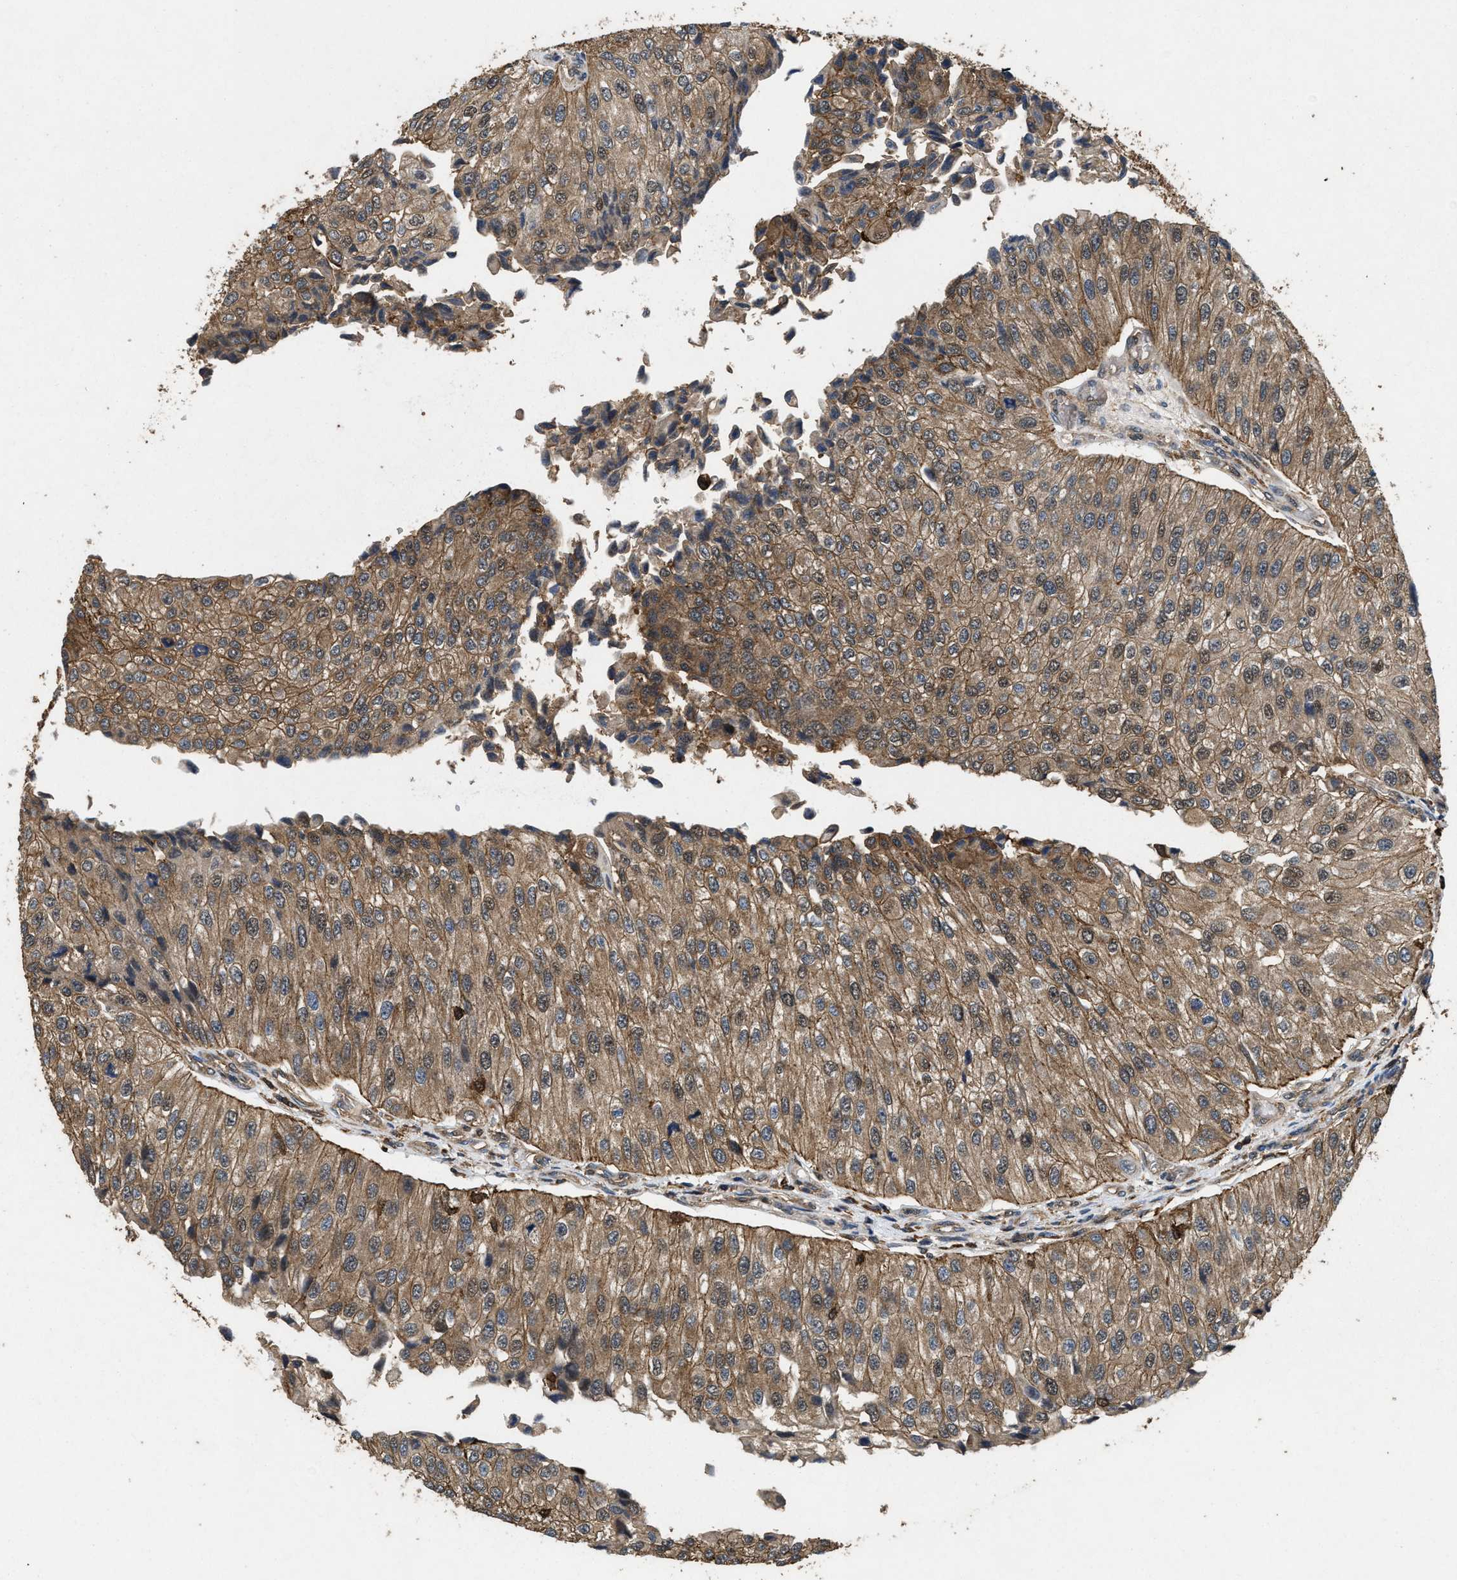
{"staining": {"intensity": "moderate", "quantity": ">75%", "location": "cytoplasmic/membranous"}, "tissue": "urothelial cancer", "cell_type": "Tumor cells", "image_type": "cancer", "snomed": [{"axis": "morphology", "description": "Urothelial carcinoma, High grade"}, {"axis": "topography", "description": "Kidney"}, {"axis": "topography", "description": "Urinary bladder"}], "caption": "Immunohistochemical staining of human high-grade urothelial carcinoma exhibits medium levels of moderate cytoplasmic/membranous positivity in about >75% of tumor cells.", "gene": "LINGO2", "patient": {"sex": "male", "age": 77}}